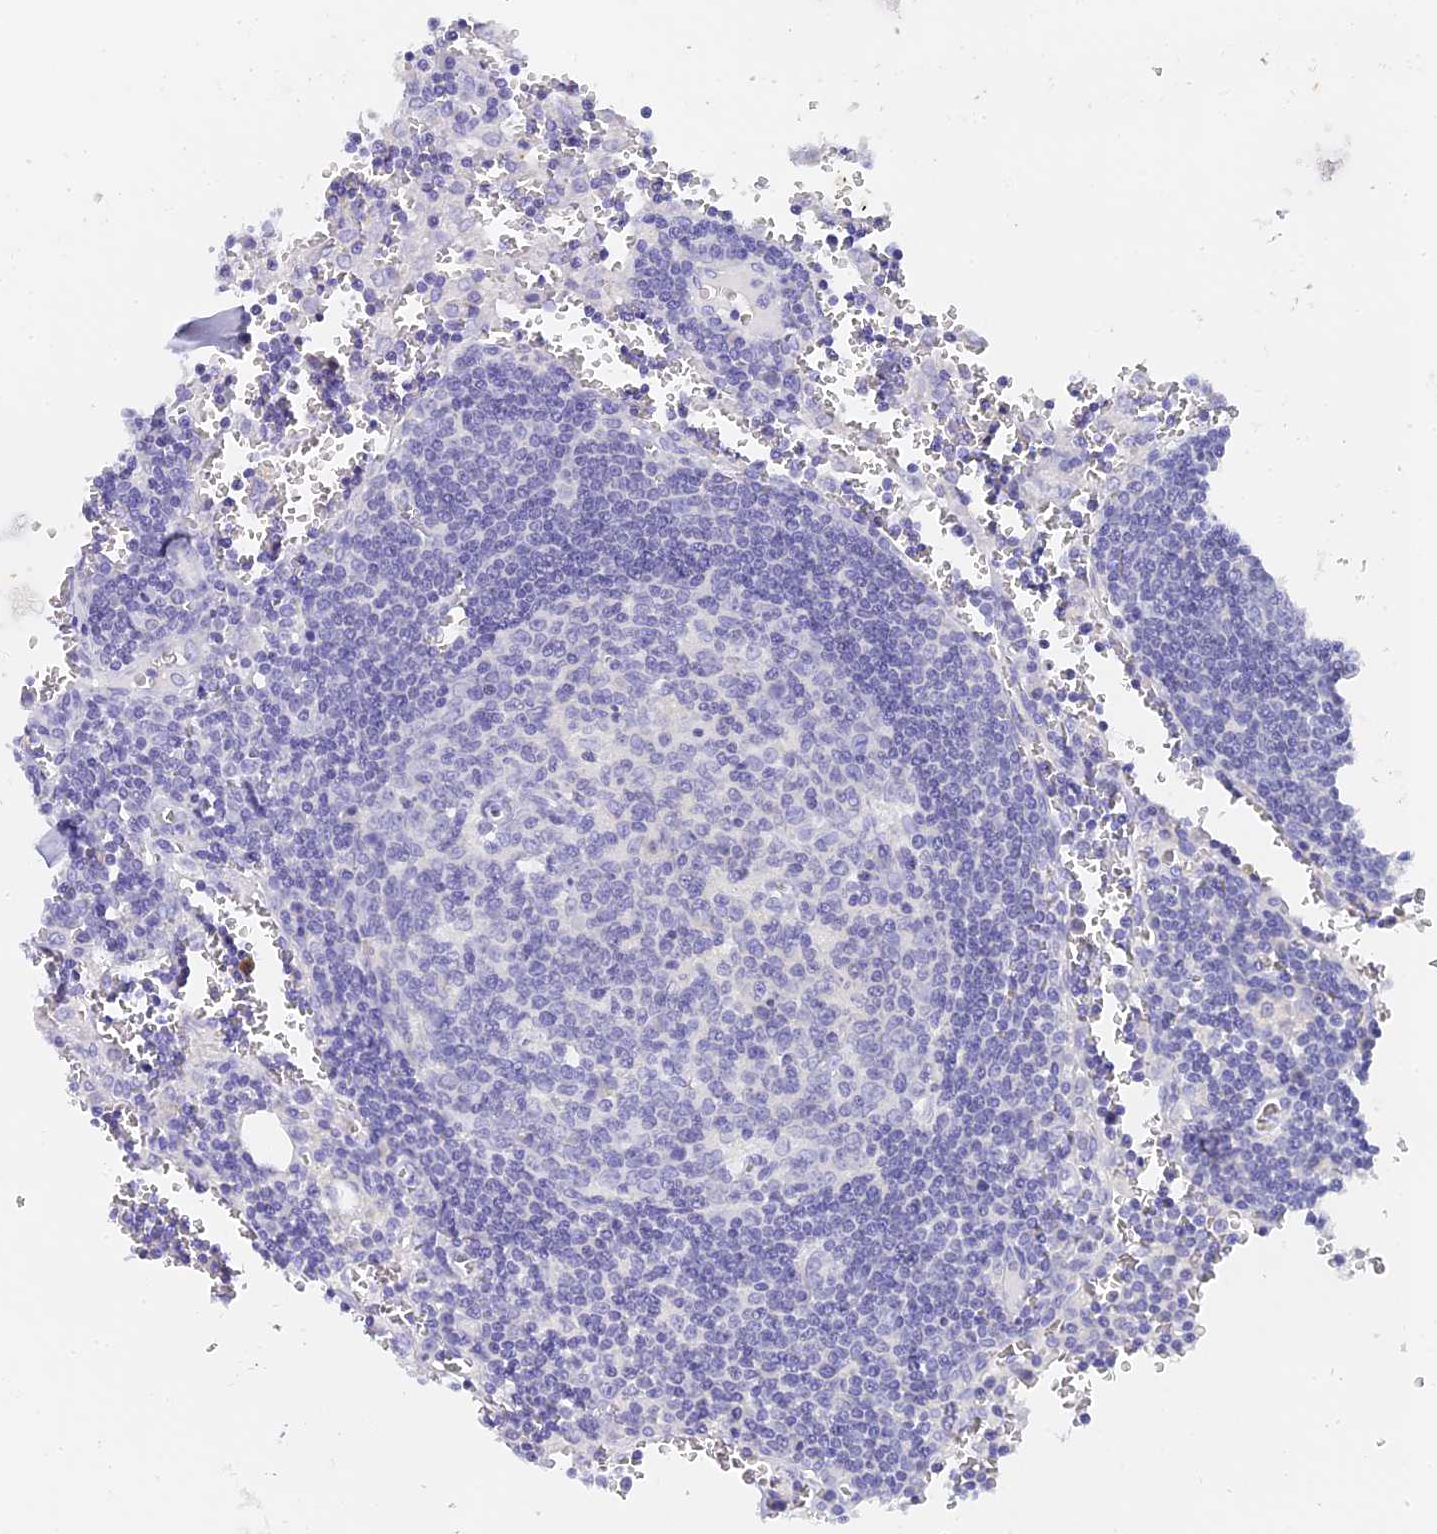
{"staining": {"intensity": "negative", "quantity": "none", "location": "none"}, "tissue": "lymph node", "cell_type": "Germinal center cells", "image_type": "normal", "snomed": [{"axis": "morphology", "description": "Normal tissue, NOS"}, {"axis": "topography", "description": "Lymph node"}], "caption": "Immunohistochemistry photomicrograph of normal lymph node: human lymph node stained with DAB (3,3'-diaminobenzidine) exhibits no significant protein expression in germinal center cells. Brightfield microscopy of immunohistochemistry stained with DAB (brown) and hematoxylin (blue), captured at high magnification.", "gene": "C12orf29", "patient": {"sex": "female", "age": 73}}